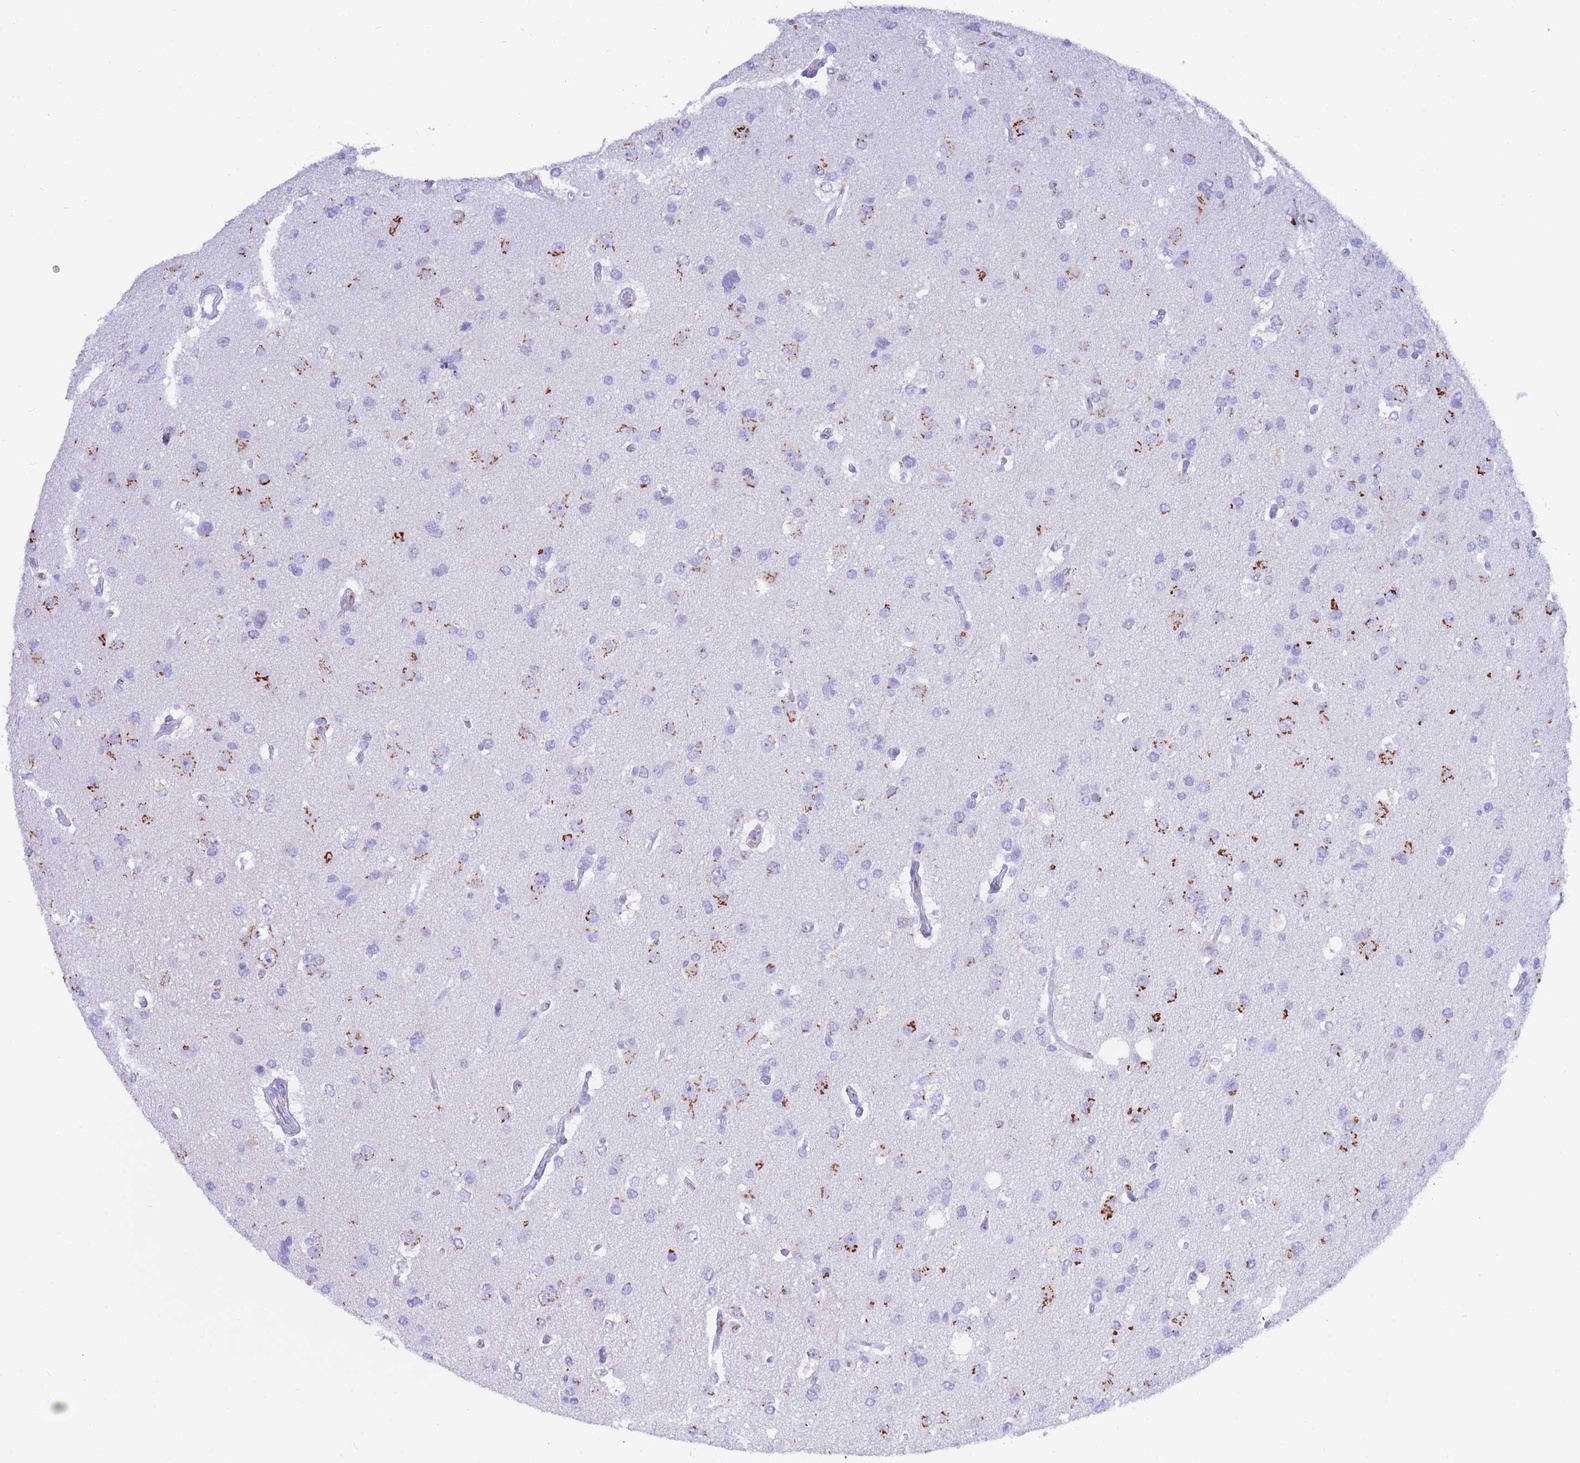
{"staining": {"intensity": "strong", "quantity": "<25%", "location": "cytoplasmic/membranous"}, "tissue": "glioma", "cell_type": "Tumor cells", "image_type": "cancer", "snomed": [{"axis": "morphology", "description": "Glioma, malignant, High grade"}, {"axis": "topography", "description": "Brain"}], "caption": "Strong cytoplasmic/membranous protein staining is appreciated in approximately <25% of tumor cells in malignant high-grade glioma.", "gene": "FAM3C", "patient": {"sex": "male", "age": 53}}